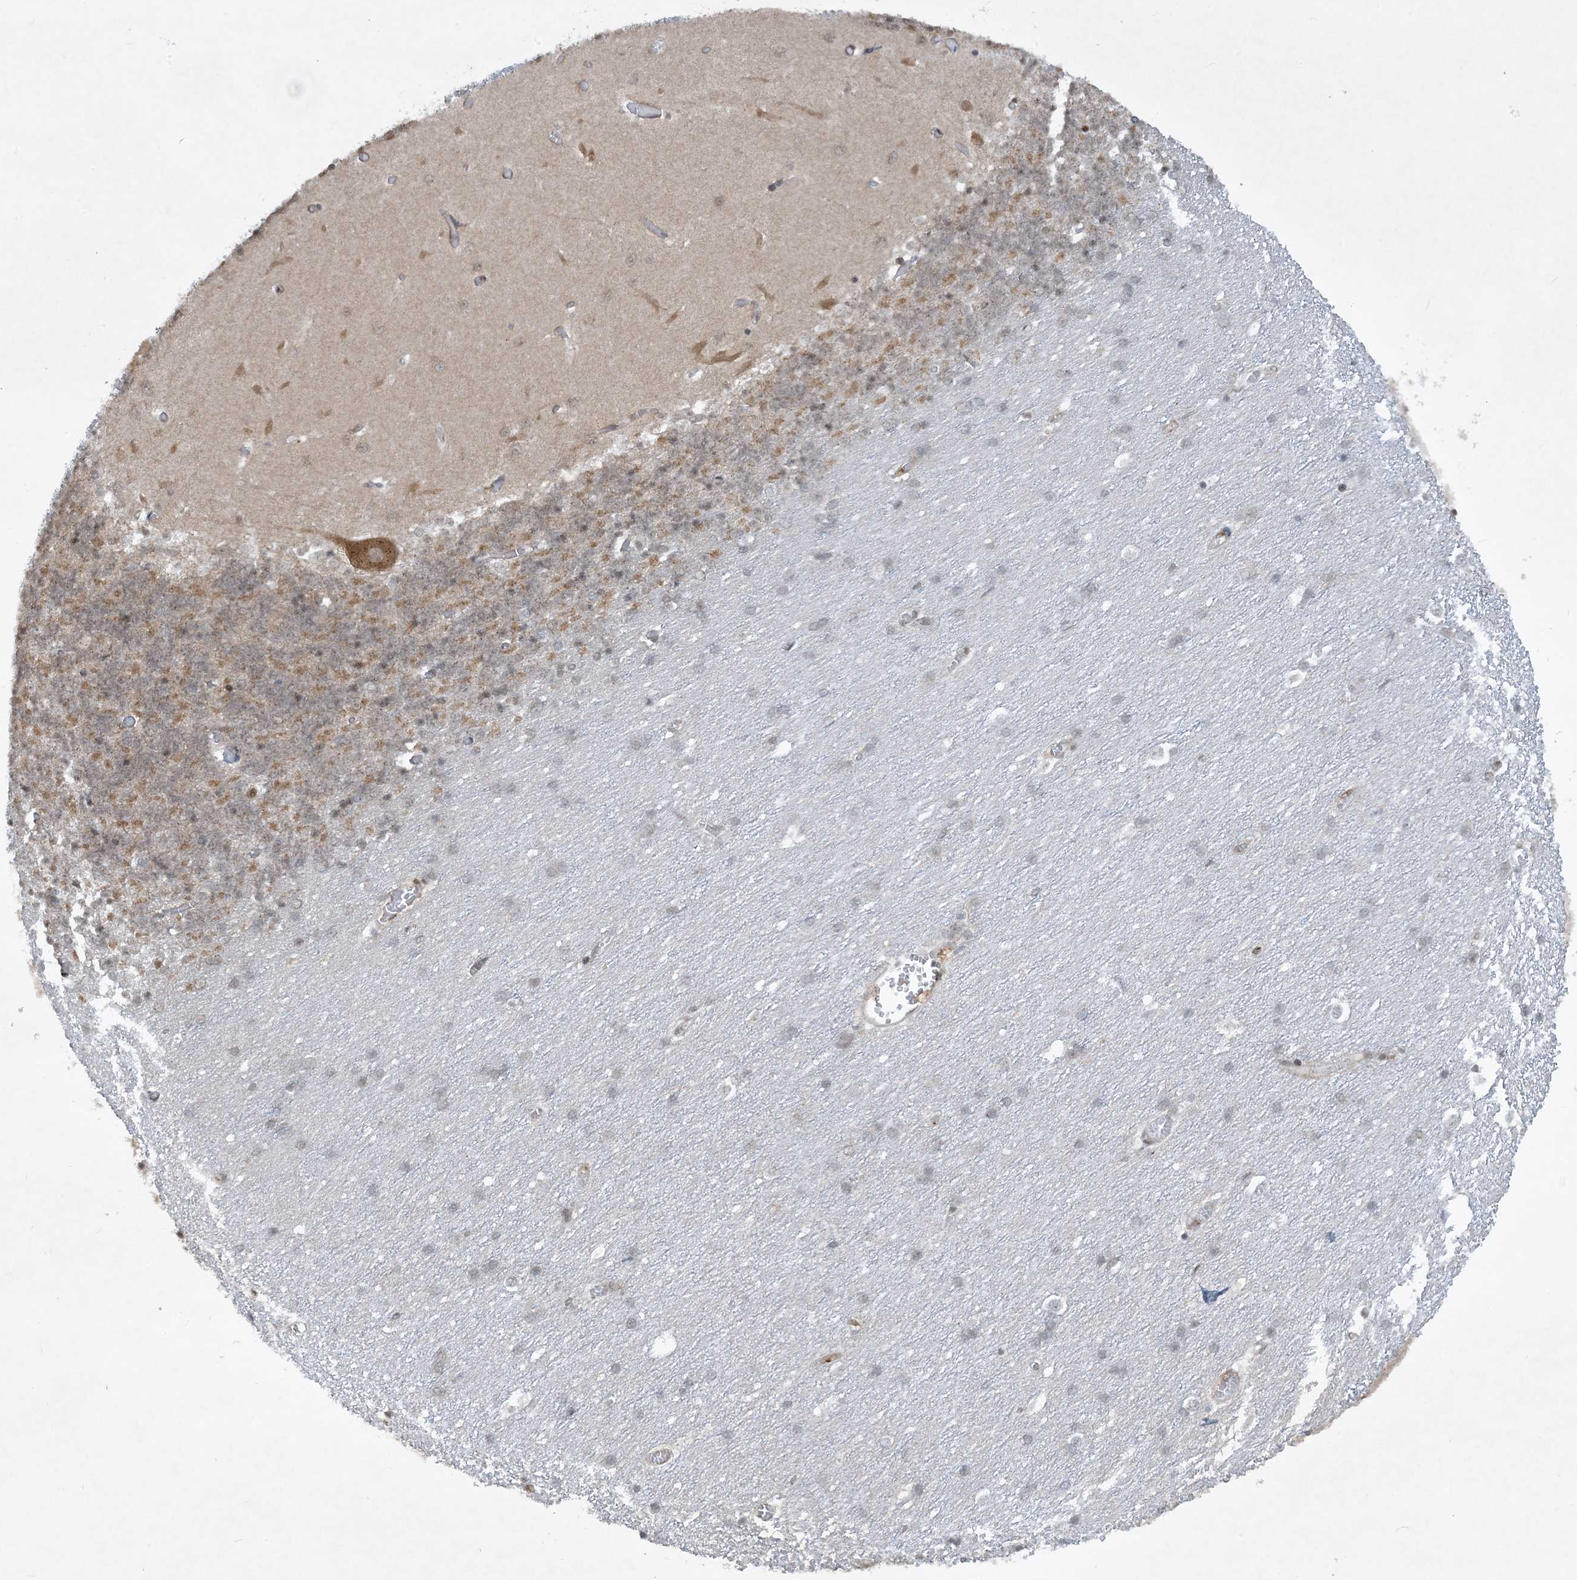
{"staining": {"intensity": "moderate", "quantity": ">75%", "location": "cytoplasmic/membranous"}, "tissue": "cerebellum", "cell_type": "Cells in granular layer", "image_type": "normal", "snomed": [{"axis": "morphology", "description": "Normal tissue, NOS"}, {"axis": "topography", "description": "Cerebellum"}], "caption": "Brown immunohistochemical staining in unremarkable human cerebellum exhibits moderate cytoplasmic/membranous expression in approximately >75% of cells in granular layer.", "gene": "CERT1", "patient": {"sex": "male", "age": 37}}